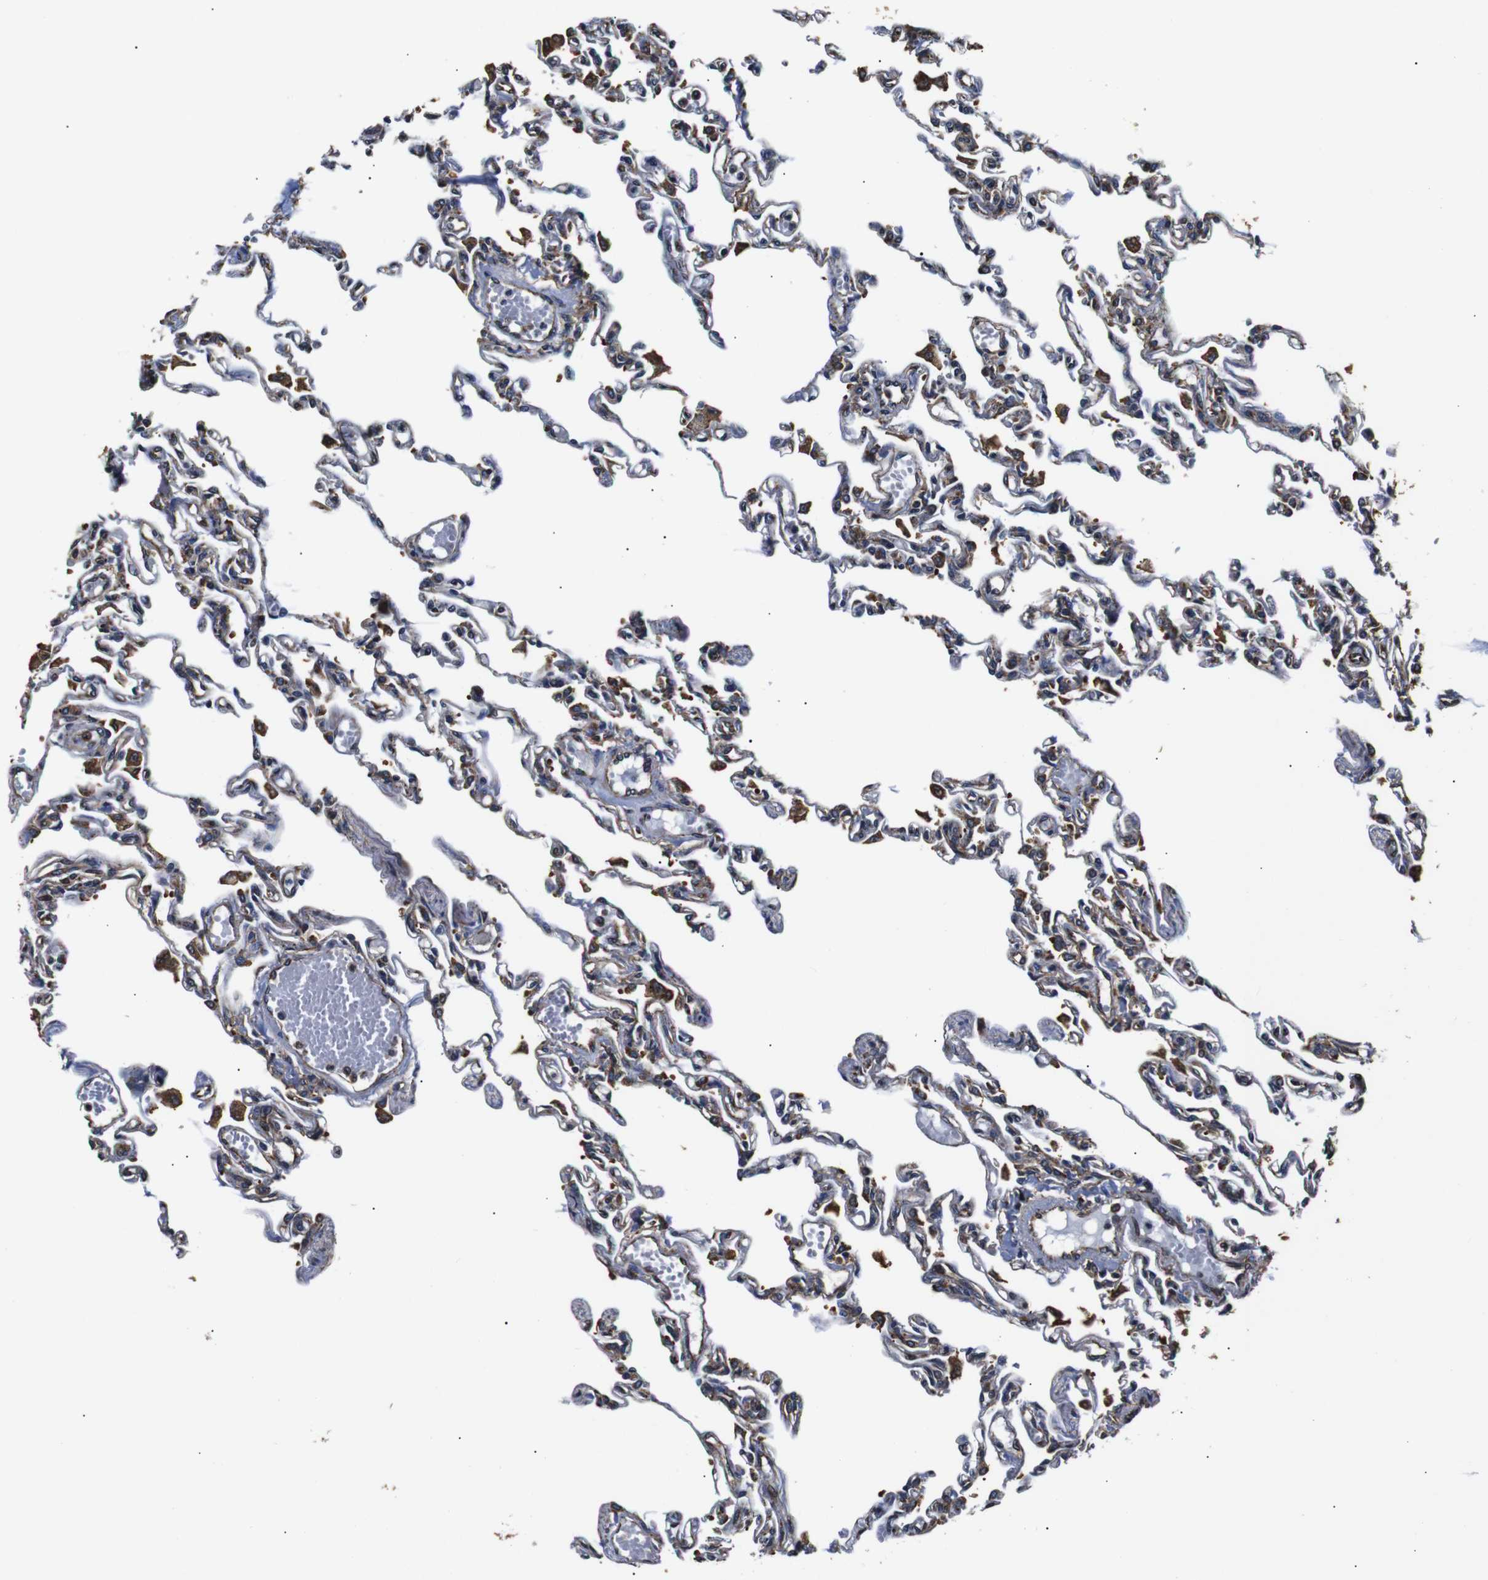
{"staining": {"intensity": "moderate", "quantity": "25%-75%", "location": "cytoplasmic/membranous"}, "tissue": "lung", "cell_type": "Alveolar cells", "image_type": "normal", "snomed": [{"axis": "morphology", "description": "Normal tissue, NOS"}, {"axis": "topography", "description": "Lung"}], "caption": "Protein expression analysis of normal lung reveals moderate cytoplasmic/membranous staining in approximately 25%-75% of alveolar cells.", "gene": "HHIP", "patient": {"sex": "male", "age": 21}}